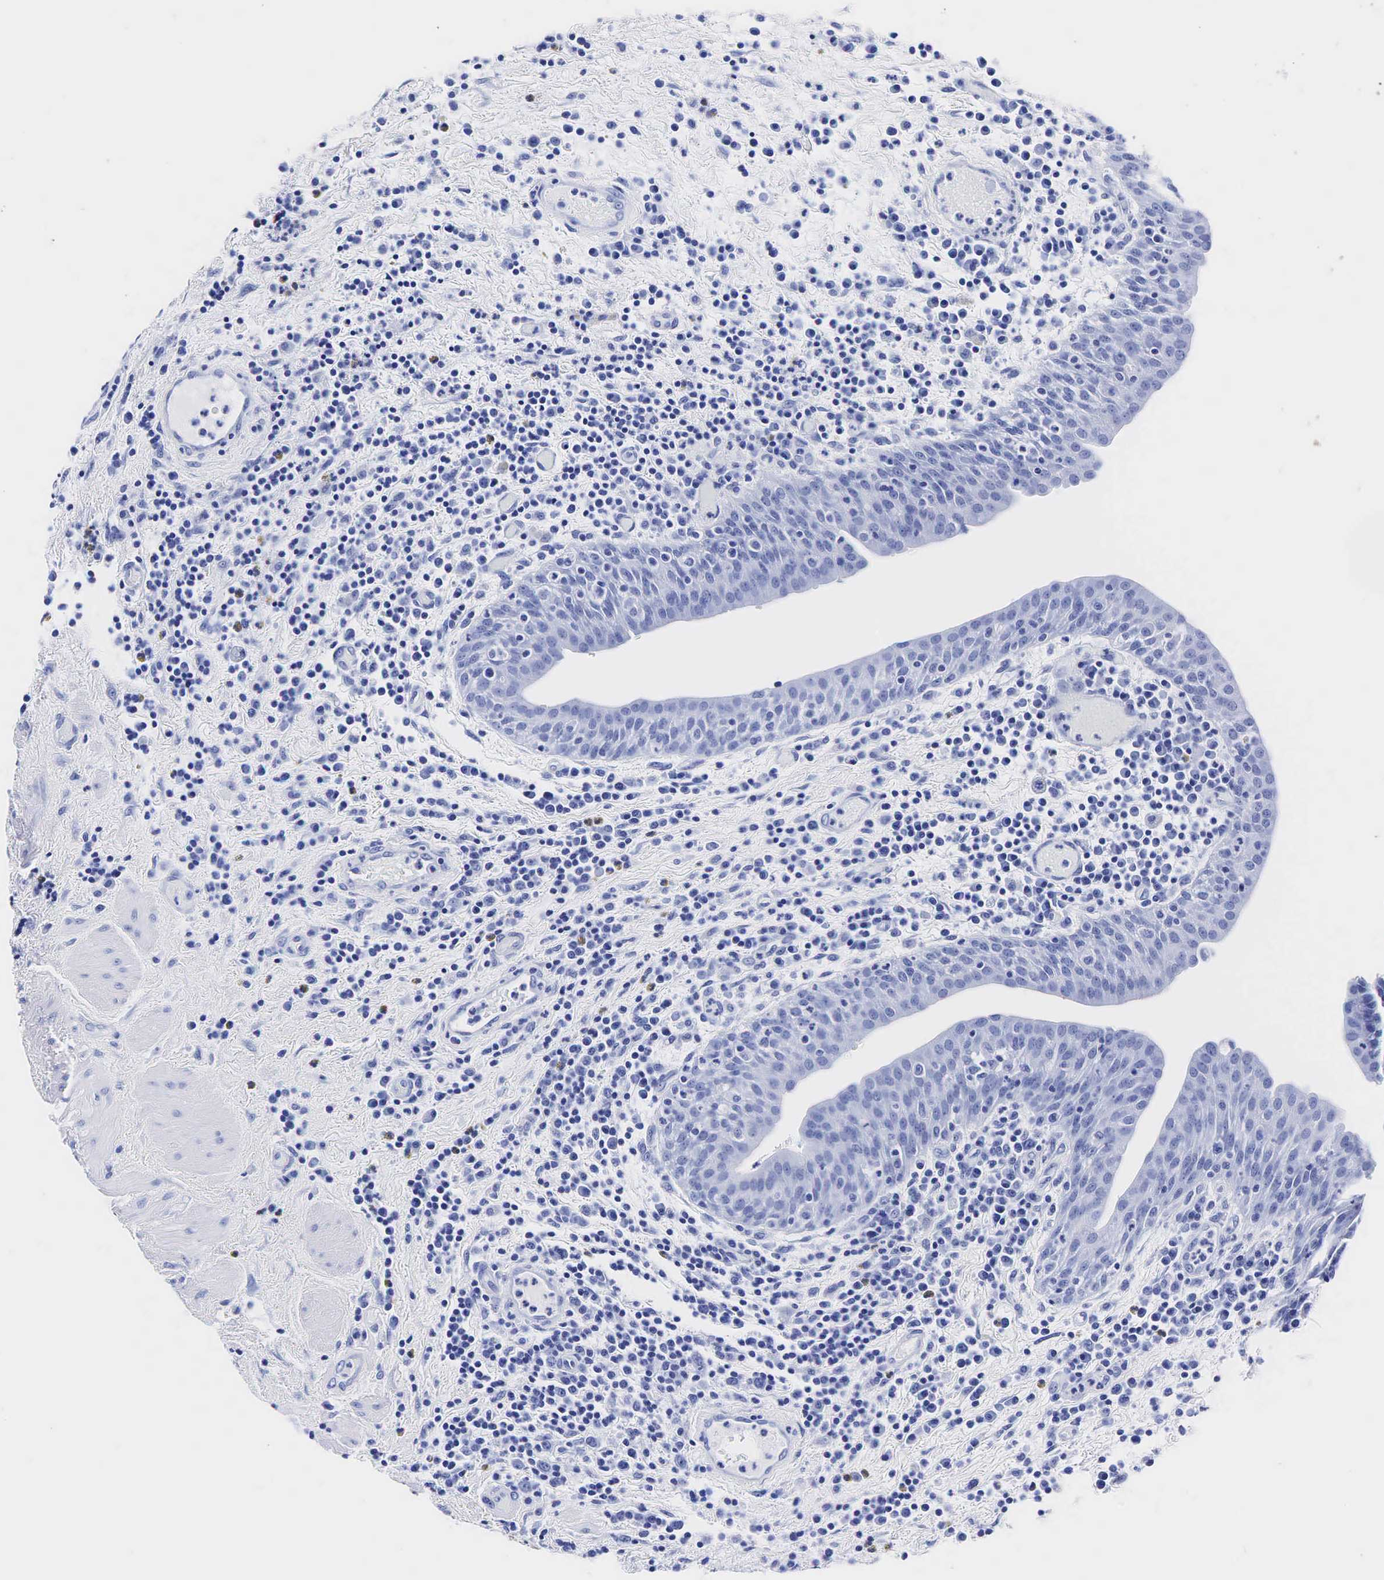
{"staining": {"intensity": "negative", "quantity": "none", "location": "none"}, "tissue": "urinary bladder", "cell_type": "Urothelial cells", "image_type": "normal", "snomed": [{"axis": "morphology", "description": "Normal tissue, NOS"}, {"axis": "topography", "description": "Urinary bladder"}], "caption": "DAB immunohistochemical staining of normal urinary bladder shows no significant expression in urothelial cells. (Stains: DAB IHC with hematoxylin counter stain, Microscopy: brightfield microscopy at high magnification).", "gene": "KLK3", "patient": {"sex": "female", "age": 84}}